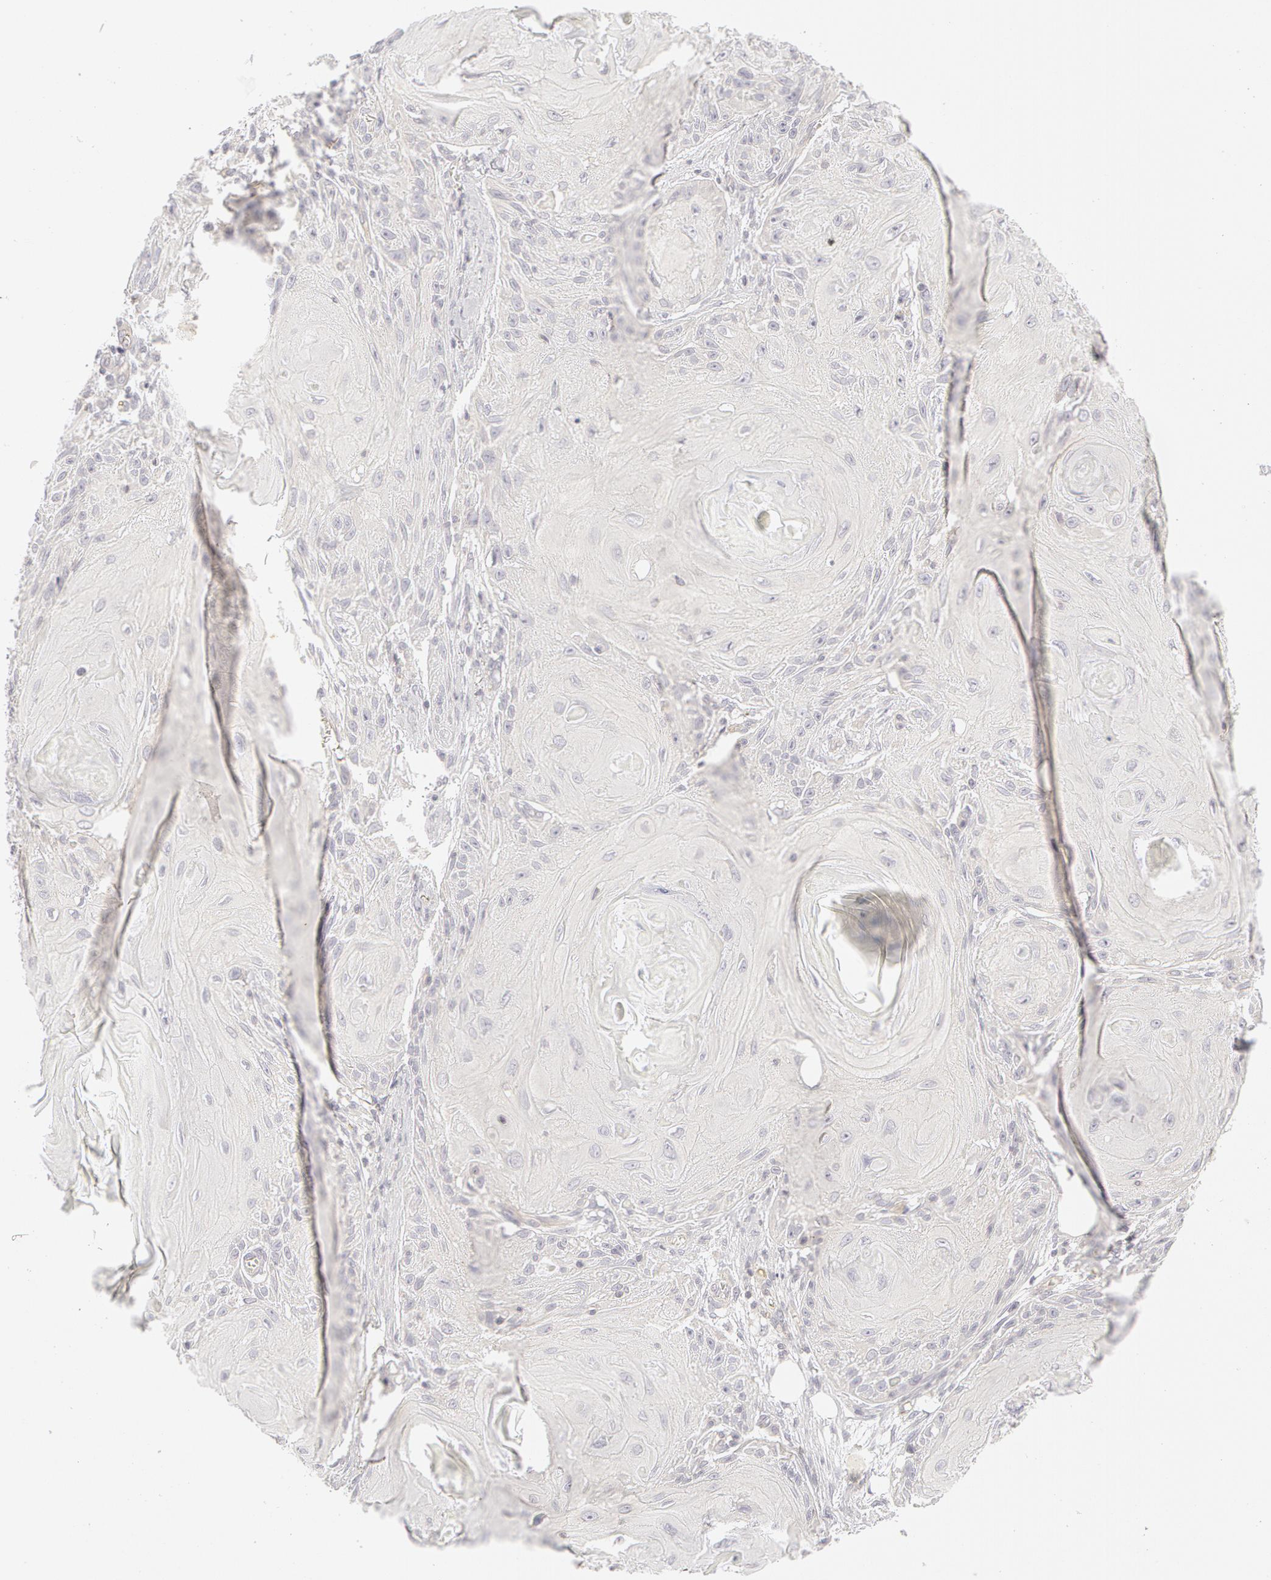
{"staining": {"intensity": "negative", "quantity": "none", "location": "none"}, "tissue": "skin cancer", "cell_type": "Tumor cells", "image_type": "cancer", "snomed": [{"axis": "morphology", "description": "Squamous cell carcinoma, NOS"}, {"axis": "topography", "description": "Skin"}], "caption": "IHC photomicrograph of neoplastic tissue: skin squamous cell carcinoma stained with DAB (3,3'-diaminobenzidine) exhibits no significant protein positivity in tumor cells.", "gene": "ABCB1", "patient": {"sex": "female", "age": 88}}